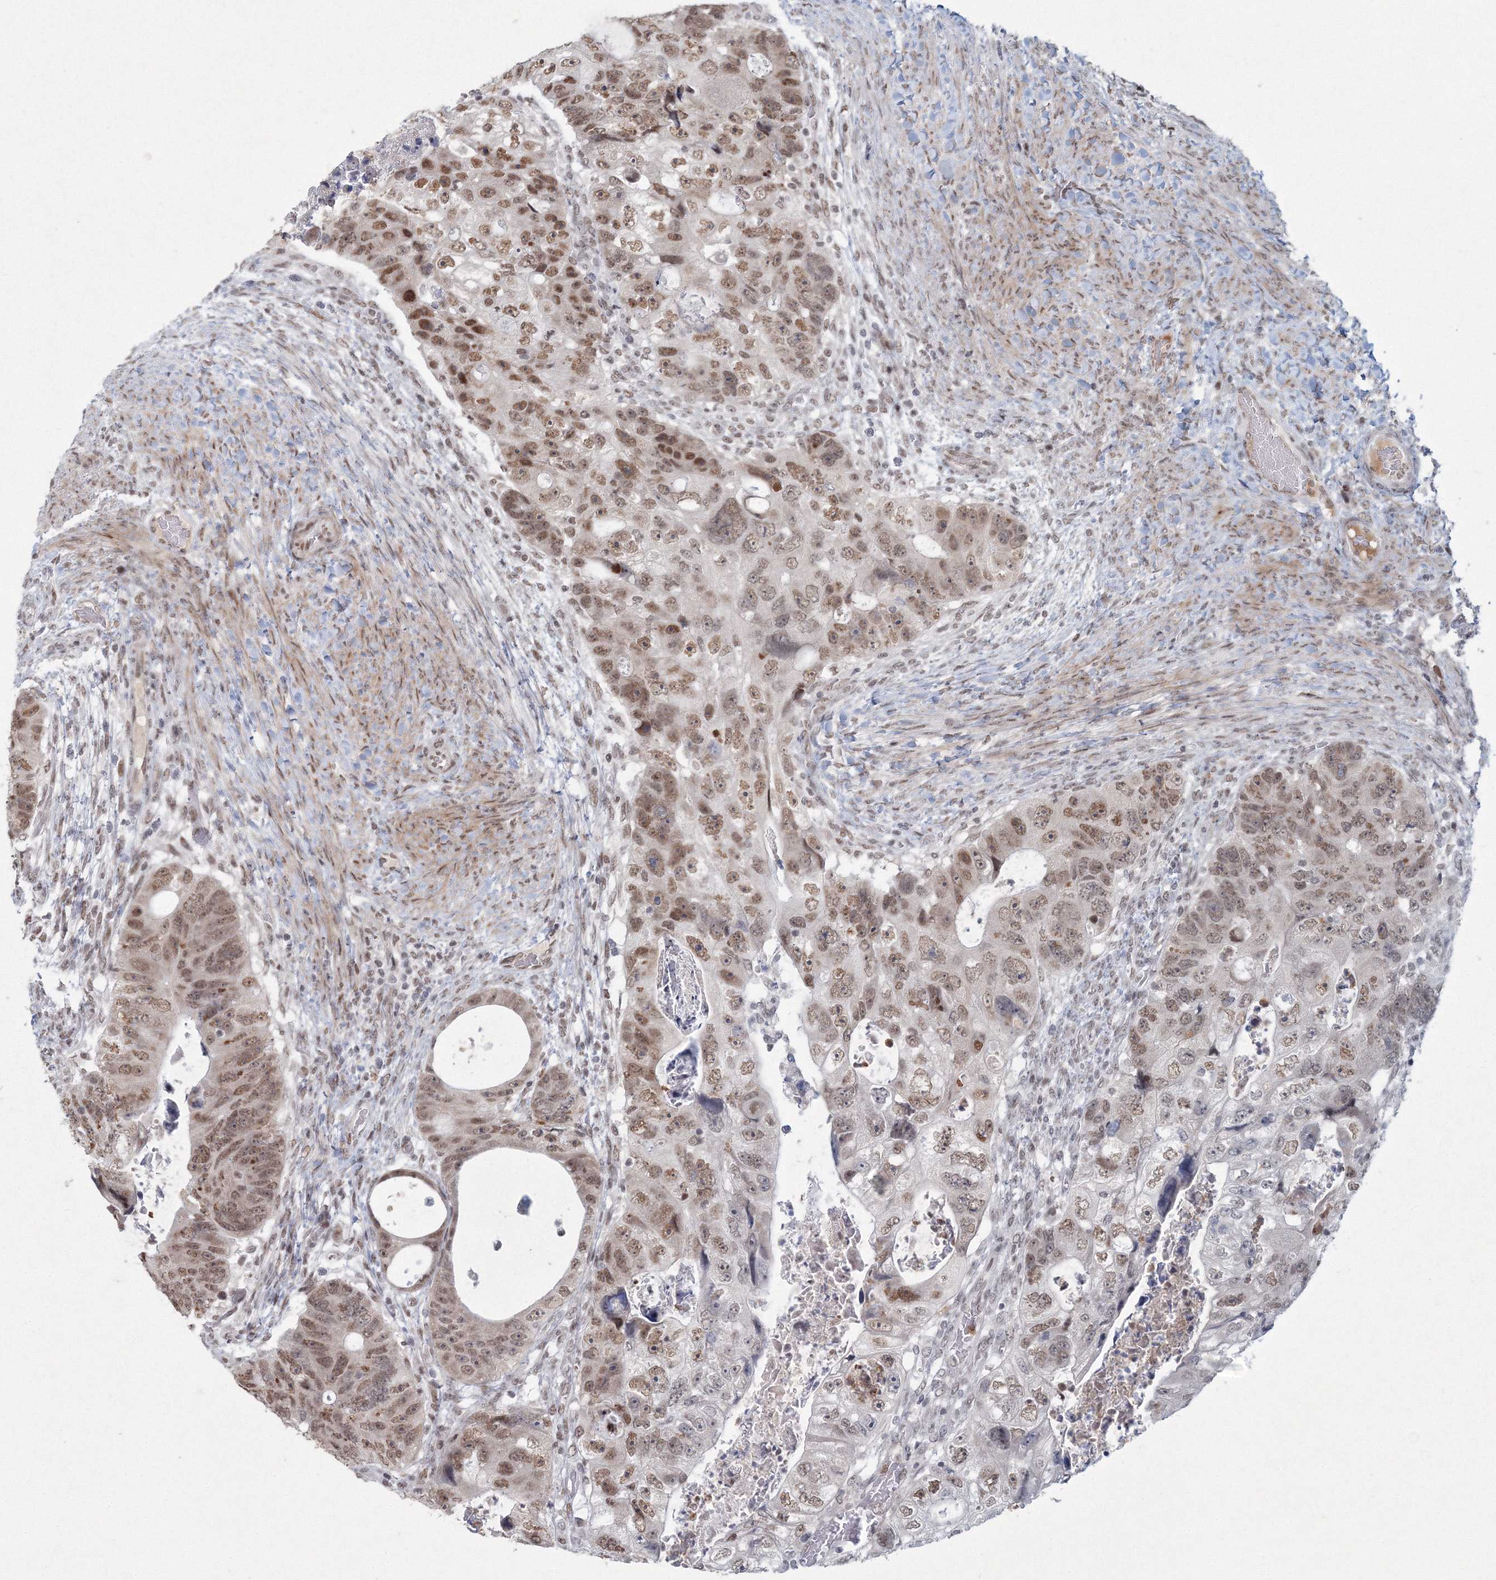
{"staining": {"intensity": "moderate", "quantity": ">75%", "location": "nuclear"}, "tissue": "colorectal cancer", "cell_type": "Tumor cells", "image_type": "cancer", "snomed": [{"axis": "morphology", "description": "Adenocarcinoma, NOS"}, {"axis": "topography", "description": "Rectum"}], "caption": "Adenocarcinoma (colorectal) tissue exhibits moderate nuclear positivity in approximately >75% of tumor cells", "gene": "C3orf33", "patient": {"sex": "male", "age": 59}}